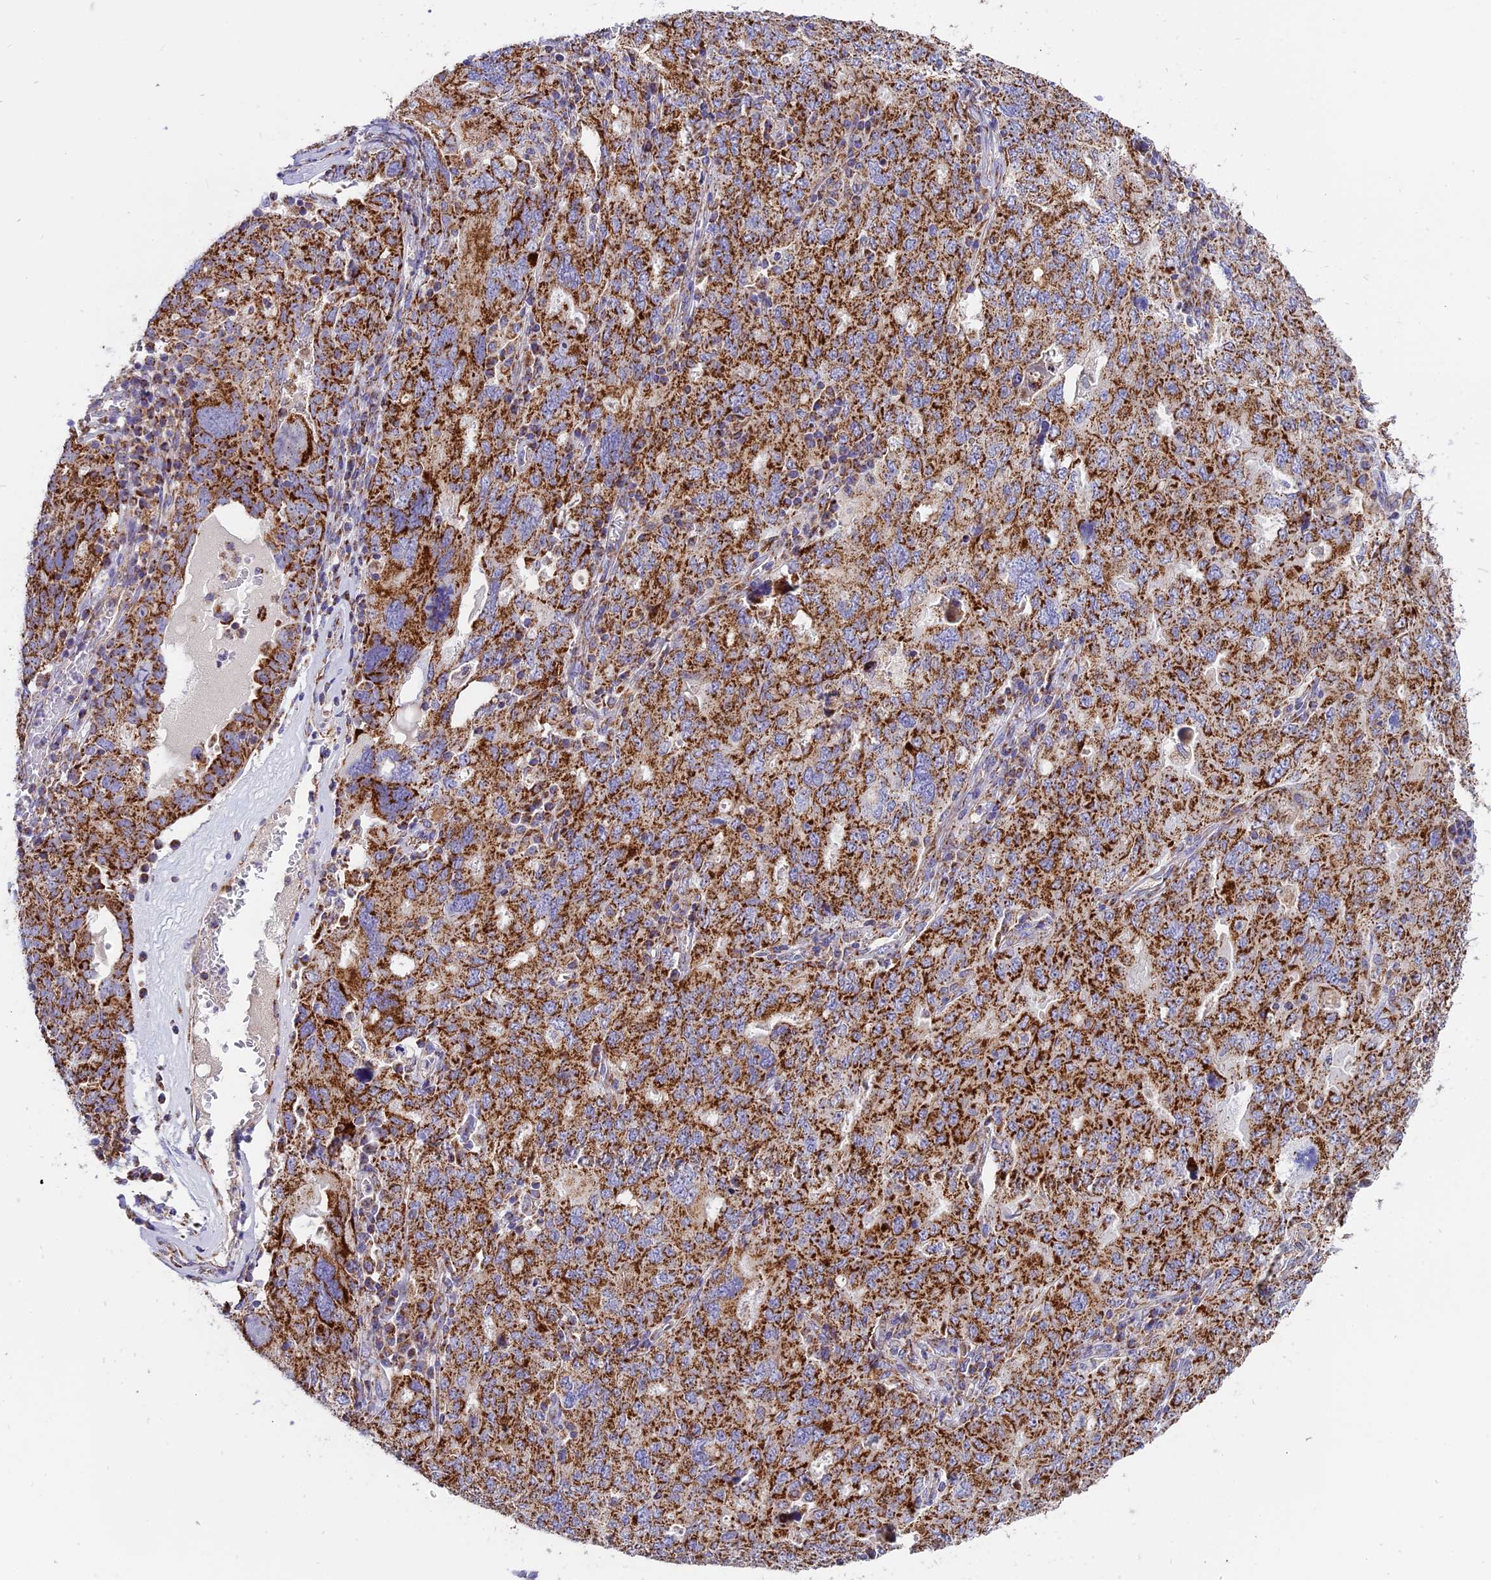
{"staining": {"intensity": "strong", "quantity": ">75%", "location": "cytoplasmic/membranous"}, "tissue": "ovarian cancer", "cell_type": "Tumor cells", "image_type": "cancer", "snomed": [{"axis": "morphology", "description": "Carcinoma, endometroid"}, {"axis": "topography", "description": "Ovary"}], "caption": "Human ovarian cancer stained with a brown dye shows strong cytoplasmic/membranous positive positivity in about >75% of tumor cells.", "gene": "MRPS34", "patient": {"sex": "female", "age": 62}}